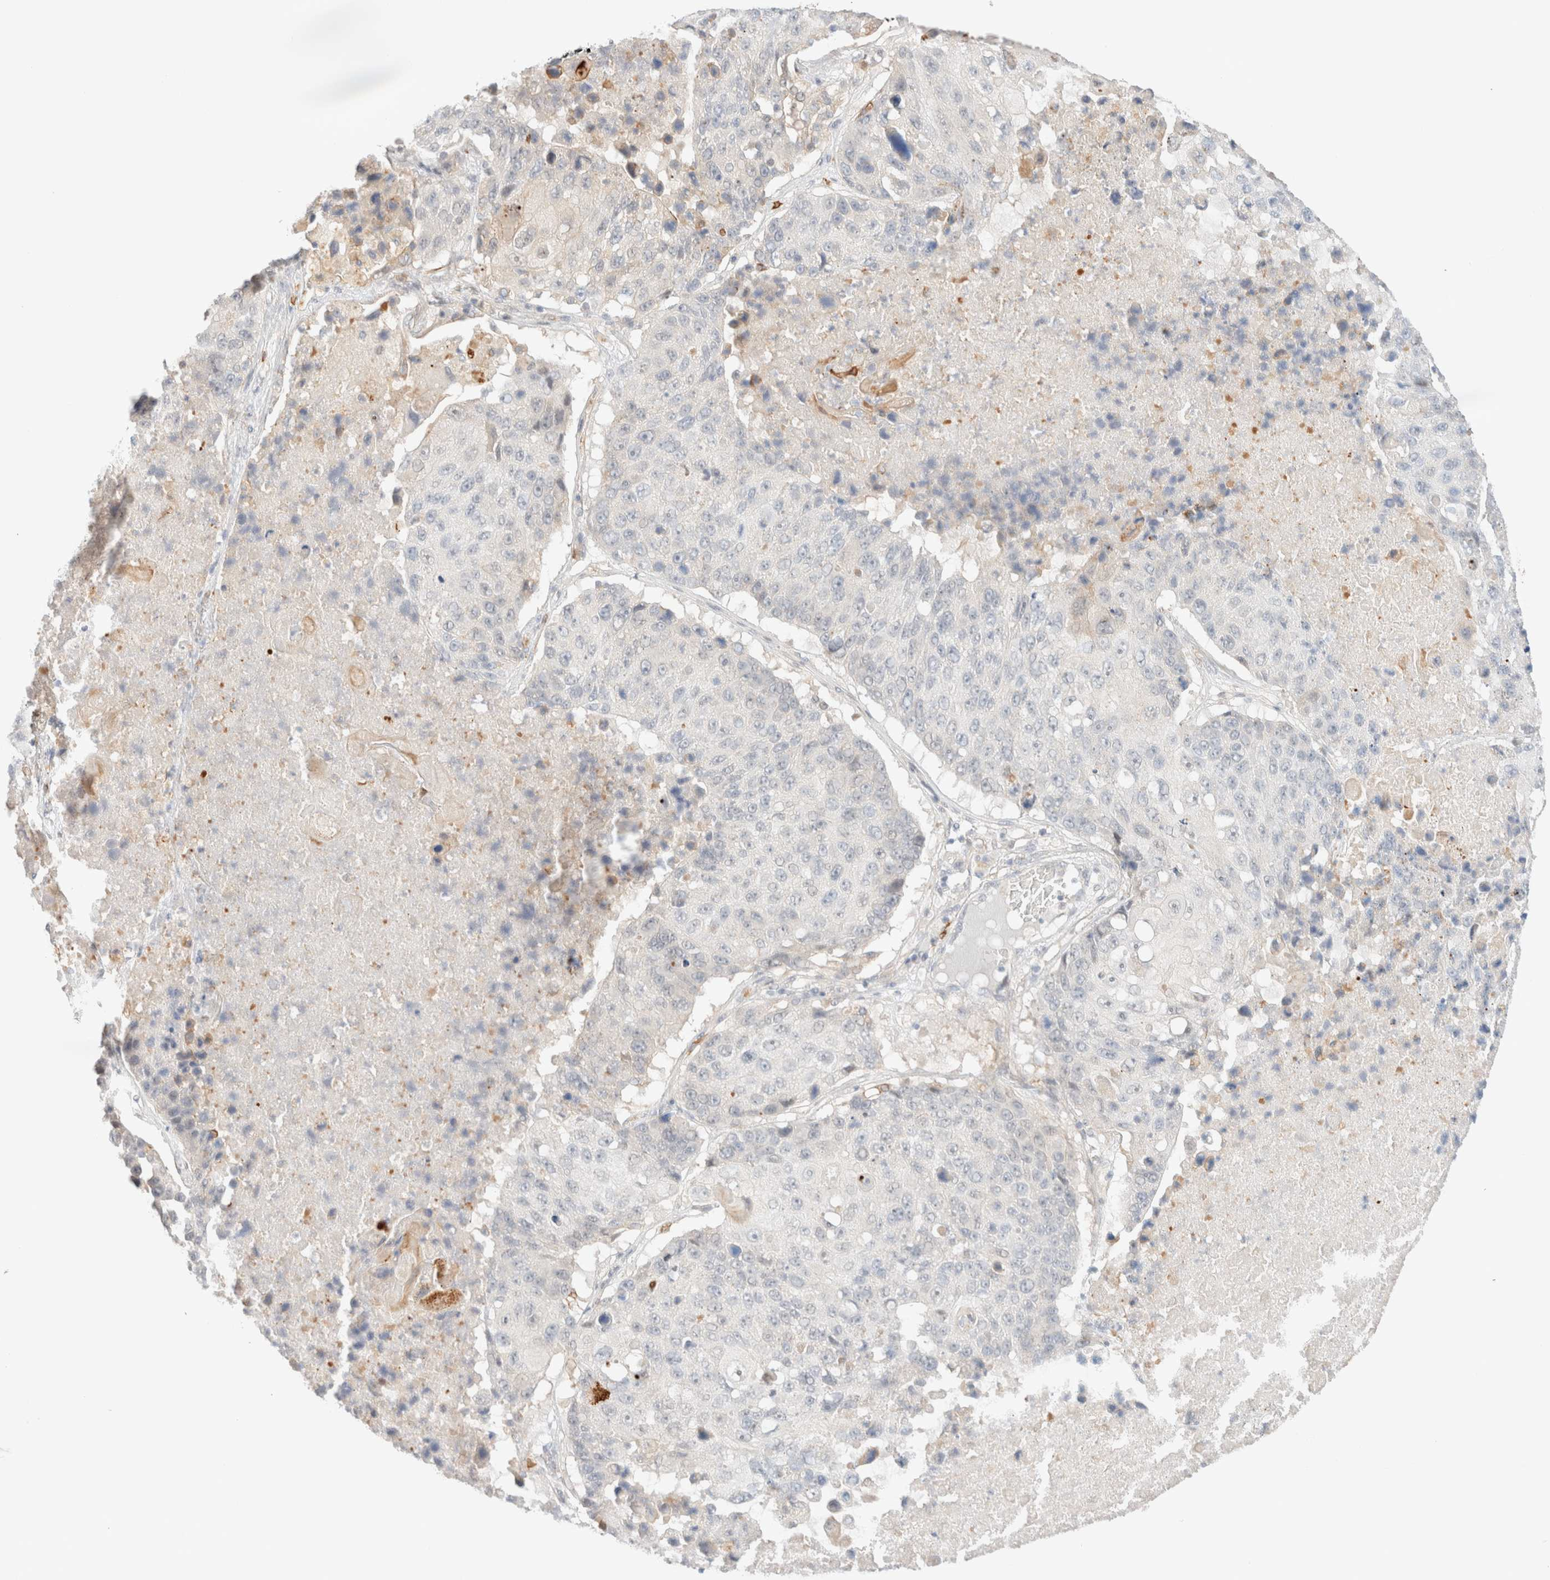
{"staining": {"intensity": "negative", "quantity": "none", "location": "none"}, "tissue": "lung cancer", "cell_type": "Tumor cells", "image_type": "cancer", "snomed": [{"axis": "morphology", "description": "Squamous cell carcinoma, NOS"}, {"axis": "topography", "description": "Lung"}], "caption": "Tumor cells are negative for protein expression in human lung cancer.", "gene": "SGSM2", "patient": {"sex": "male", "age": 61}}